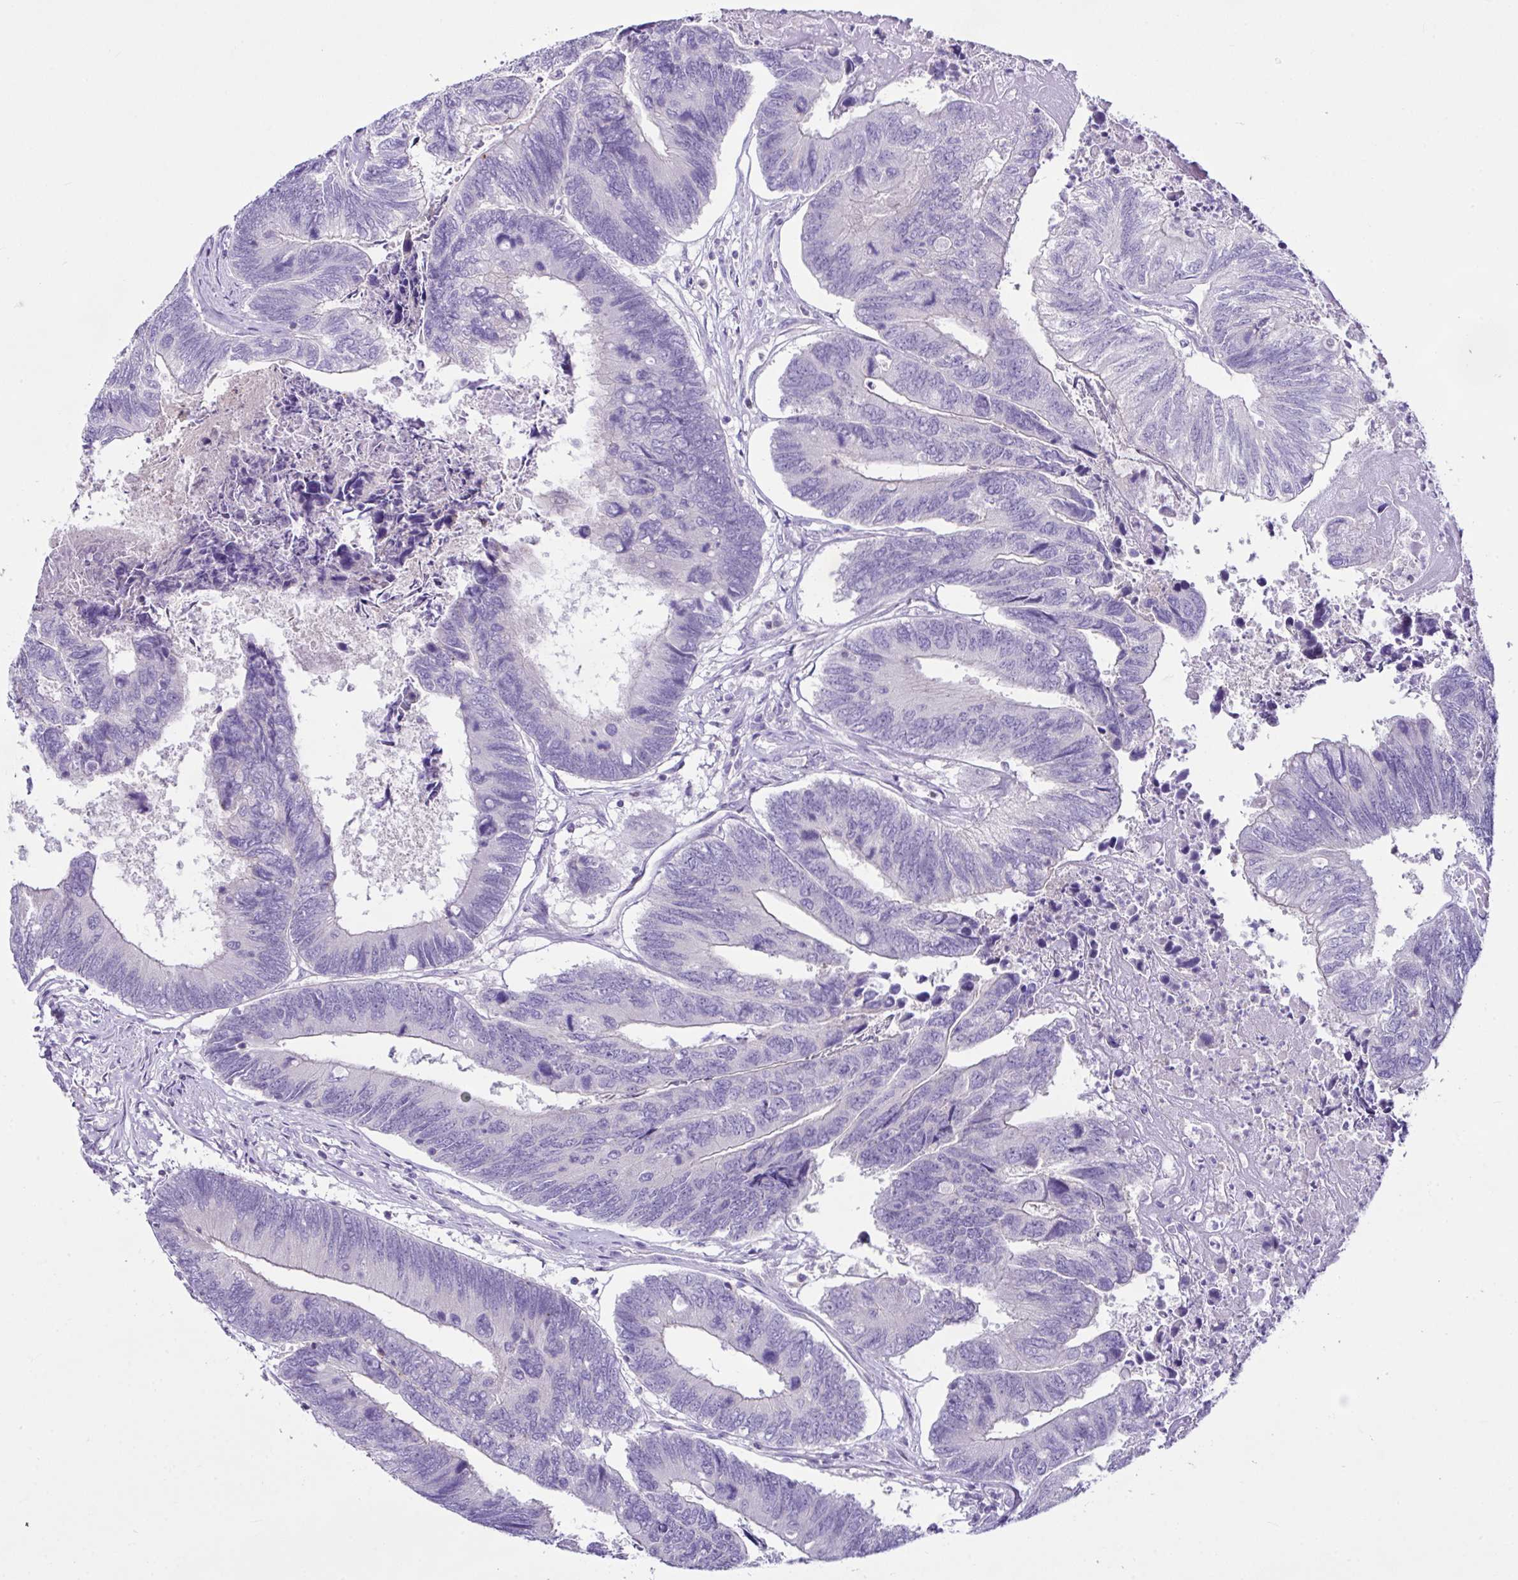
{"staining": {"intensity": "negative", "quantity": "none", "location": "none"}, "tissue": "colorectal cancer", "cell_type": "Tumor cells", "image_type": "cancer", "snomed": [{"axis": "morphology", "description": "Adenocarcinoma, NOS"}, {"axis": "topography", "description": "Colon"}], "caption": "A high-resolution micrograph shows immunohistochemistry staining of colorectal cancer (adenocarcinoma), which demonstrates no significant expression in tumor cells.", "gene": "D2HGDH", "patient": {"sex": "female", "age": 67}}